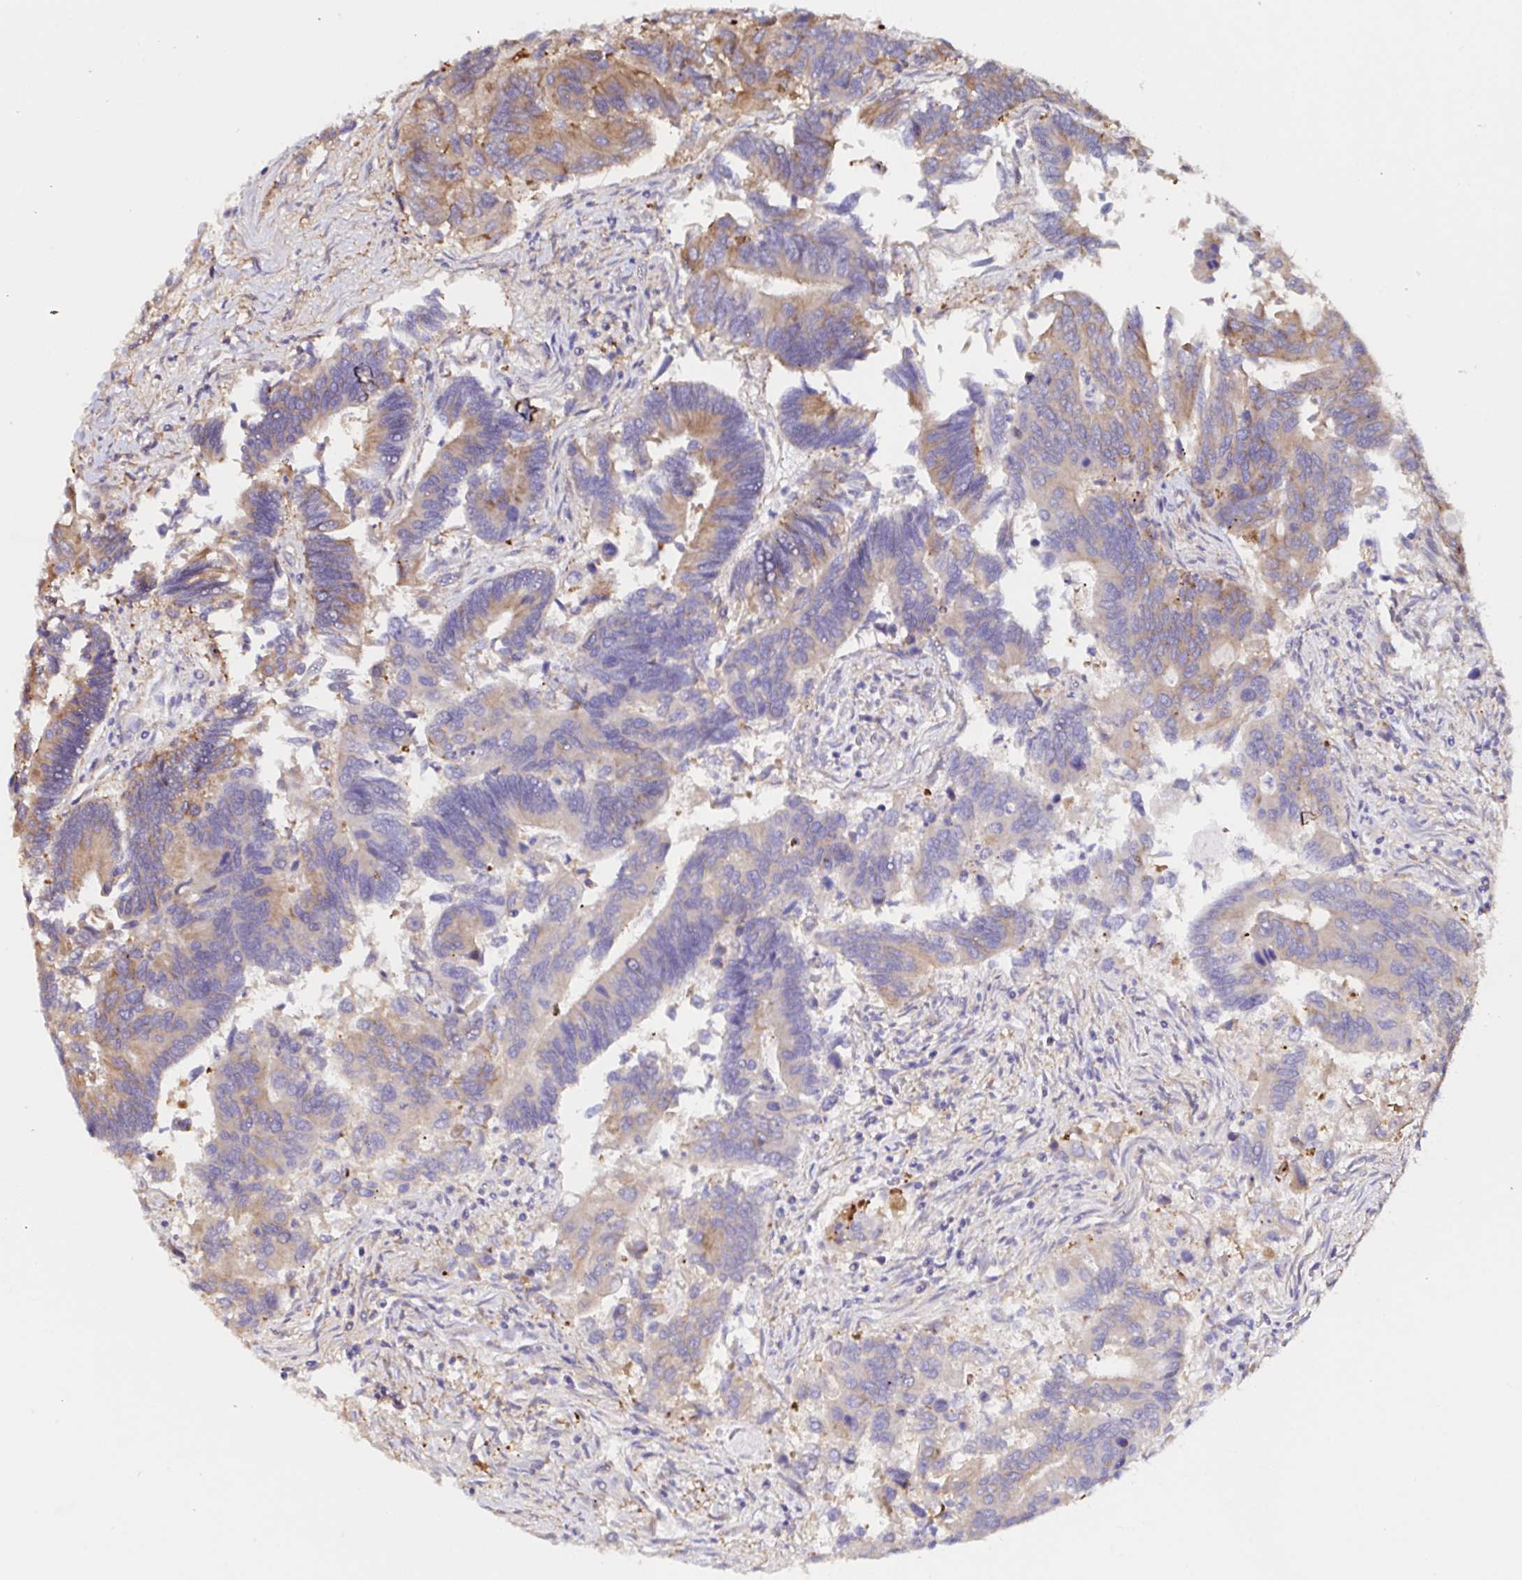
{"staining": {"intensity": "moderate", "quantity": "25%-75%", "location": "cytoplasmic/membranous"}, "tissue": "colorectal cancer", "cell_type": "Tumor cells", "image_type": "cancer", "snomed": [{"axis": "morphology", "description": "Adenocarcinoma, NOS"}, {"axis": "topography", "description": "Colon"}], "caption": "An image showing moderate cytoplasmic/membranous staining in about 25%-75% of tumor cells in adenocarcinoma (colorectal), as visualized by brown immunohistochemical staining.", "gene": "RSRP1", "patient": {"sex": "female", "age": 67}}